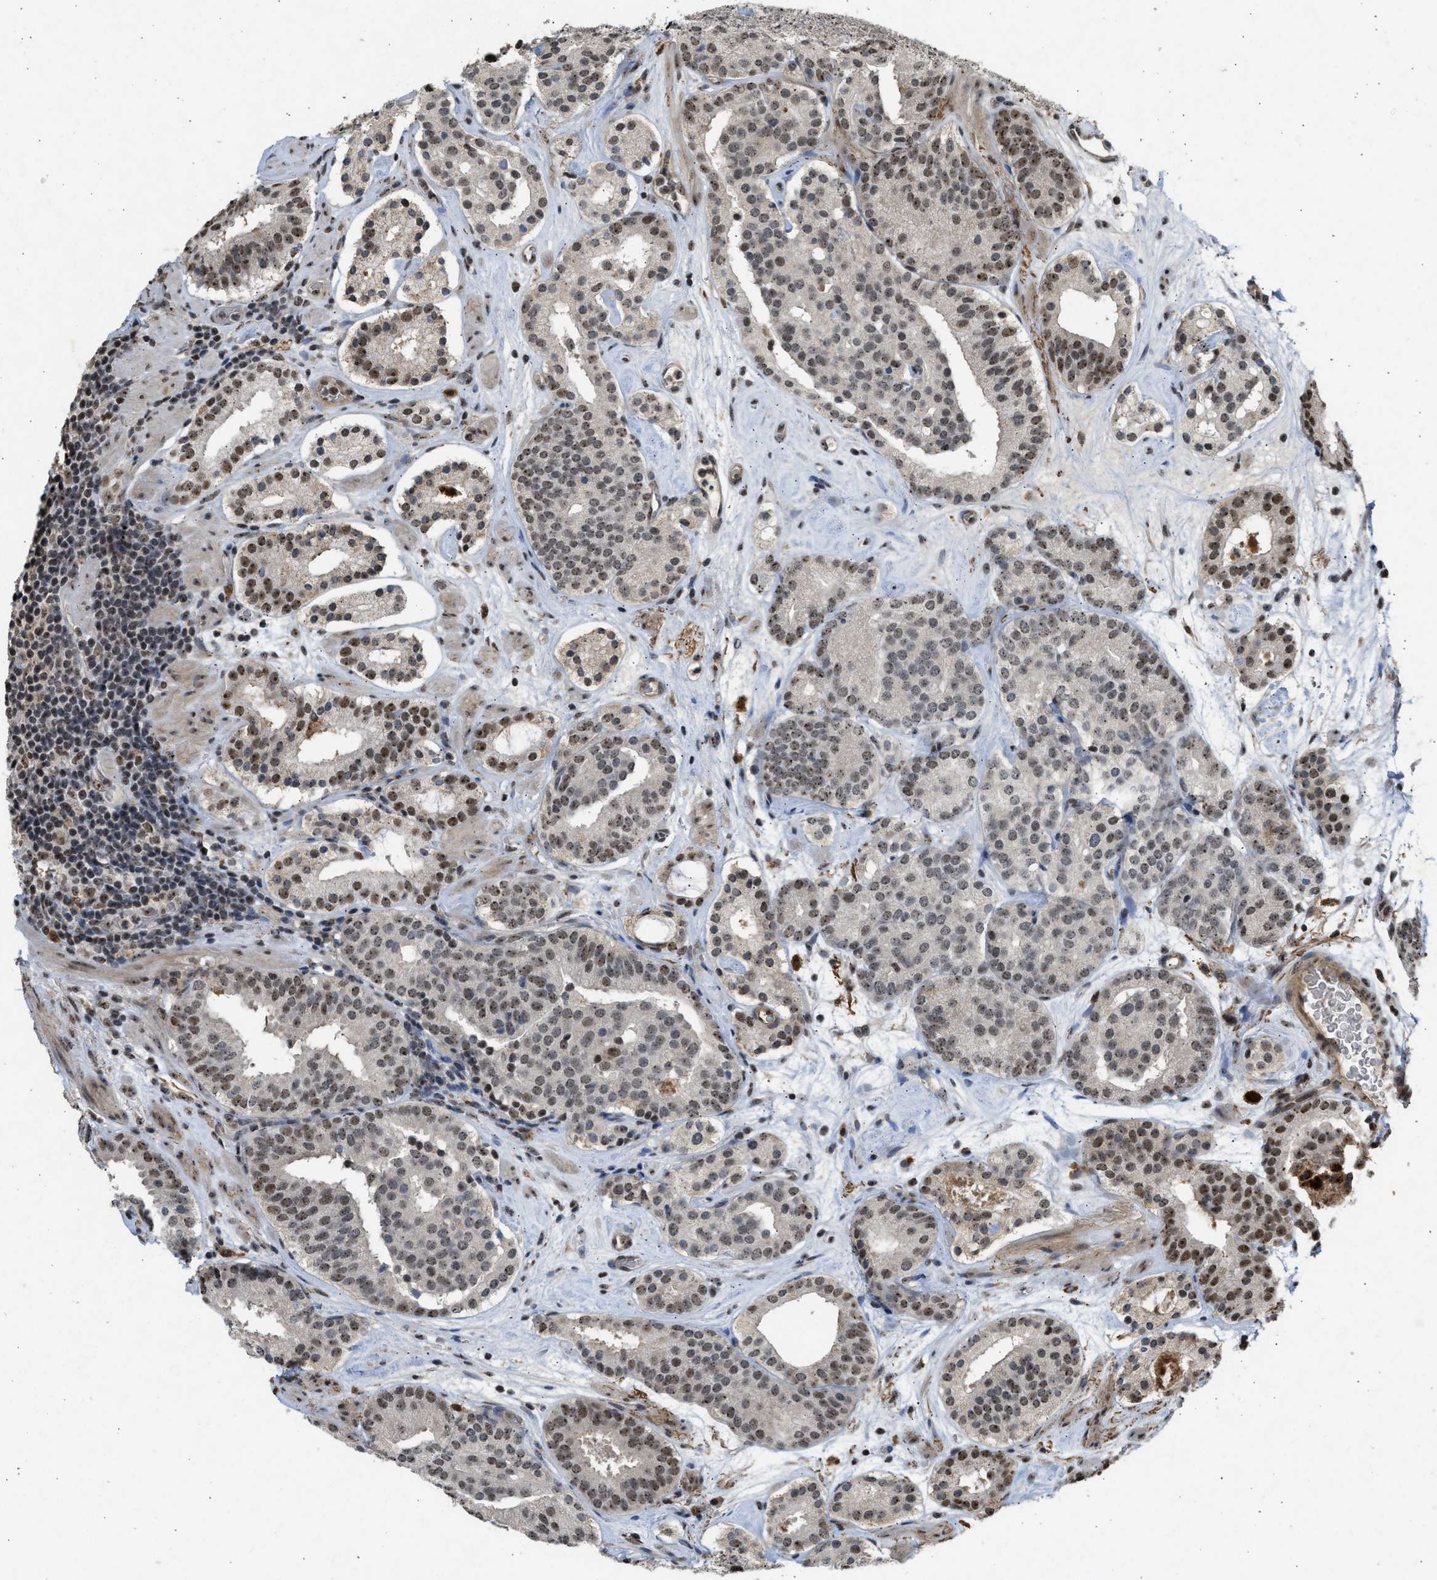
{"staining": {"intensity": "moderate", "quantity": ">75%", "location": "nuclear"}, "tissue": "prostate cancer", "cell_type": "Tumor cells", "image_type": "cancer", "snomed": [{"axis": "morphology", "description": "Adenocarcinoma, Low grade"}, {"axis": "topography", "description": "Prostate"}], "caption": "Prostate cancer stained with DAB IHC reveals medium levels of moderate nuclear positivity in about >75% of tumor cells. The staining is performed using DAB (3,3'-diaminobenzidine) brown chromogen to label protein expression. The nuclei are counter-stained blue using hematoxylin.", "gene": "TFDP2", "patient": {"sex": "male", "age": 69}}